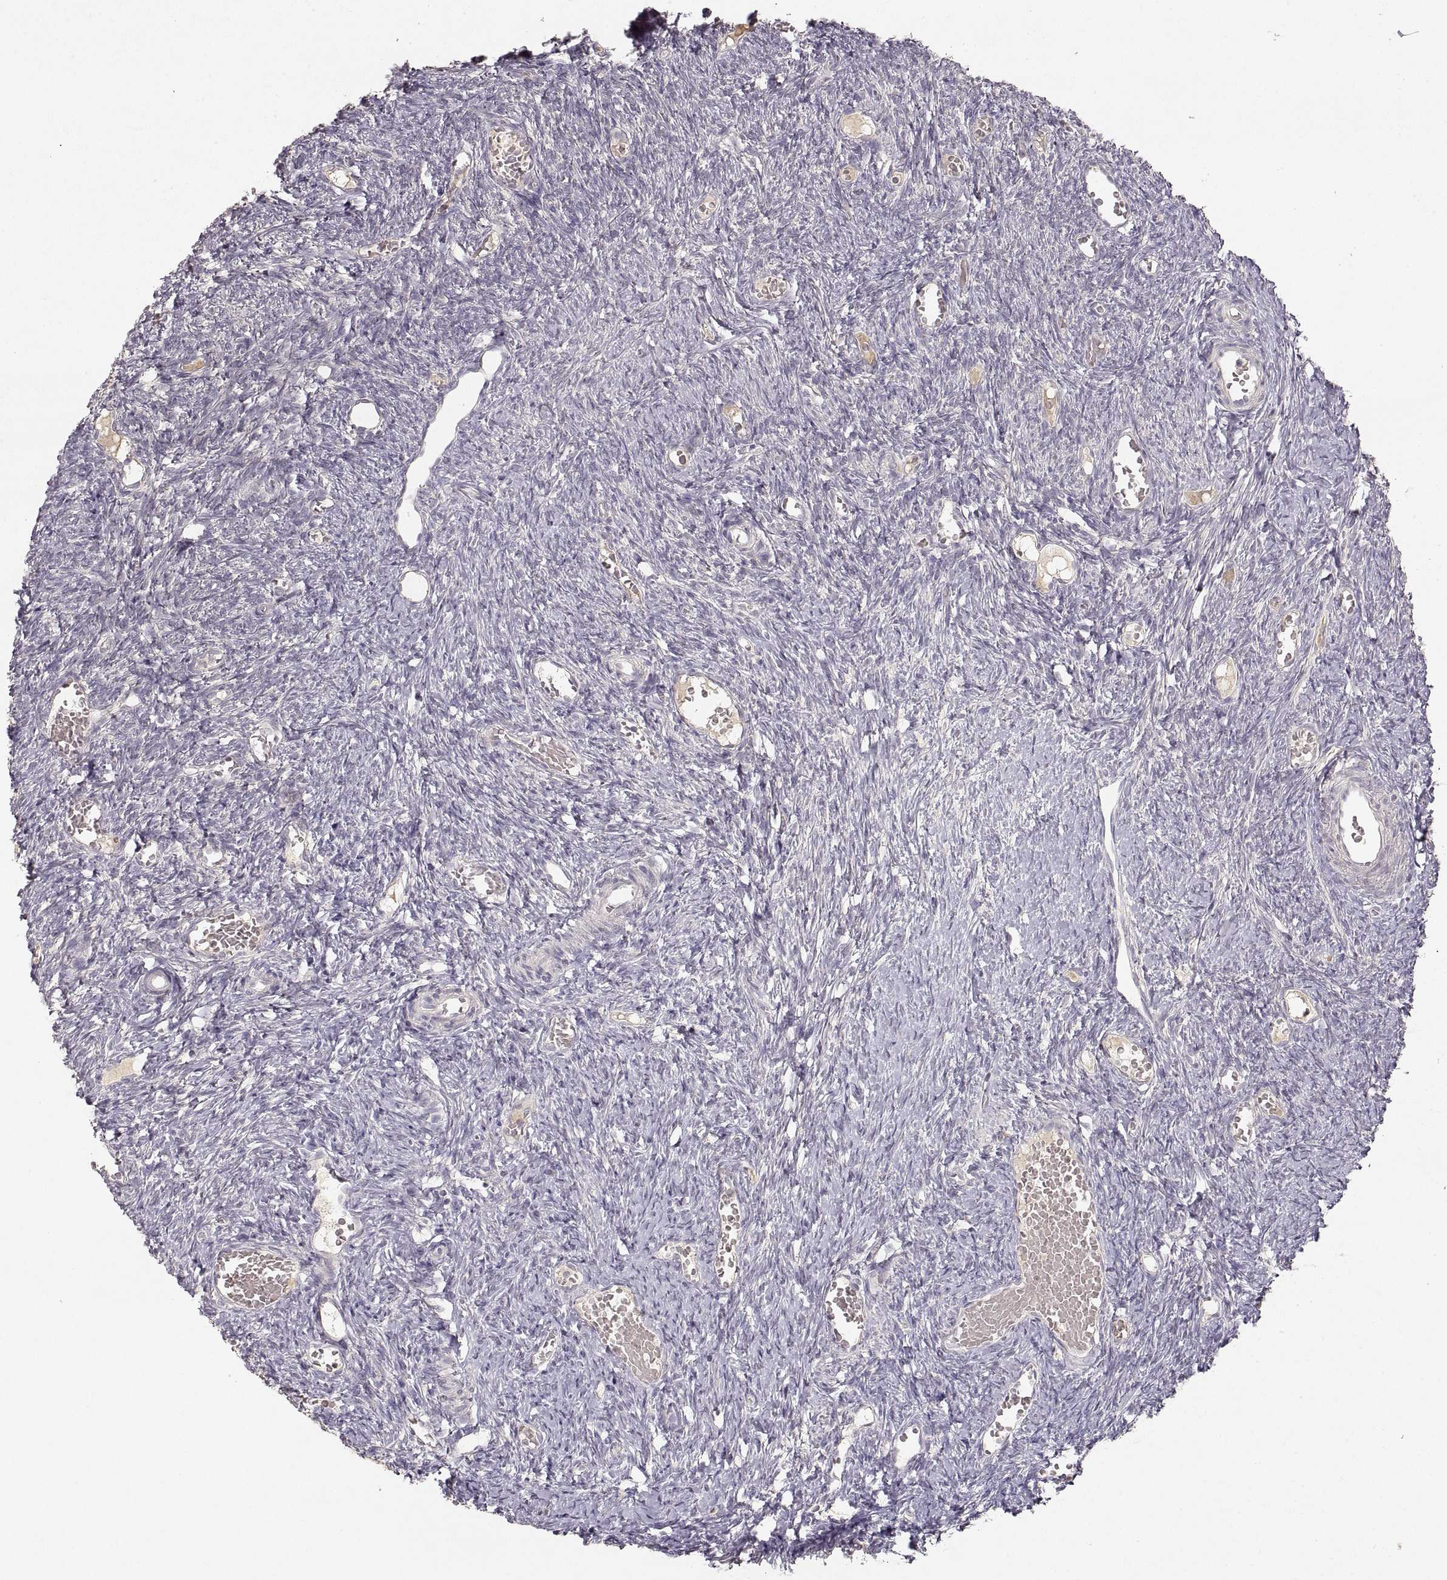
{"staining": {"intensity": "negative", "quantity": "none", "location": "none"}, "tissue": "ovary", "cell_type": "Ovarian stroma cells", "image_type": "normal", "snomed": [{"axis": "morphology", "description": "Normal tissue, NOS"}, {"axis": "topography", "description": "Ovary"}], "caption": "This photomicrograph is of benign ovary stained with IHC to label a protein in brown with the nuclei are counter-stained blue. There is no positivity in ovarian stroma cells.", "gene": "LAMC2", "patient": {"sex": "female", "age": 39}}